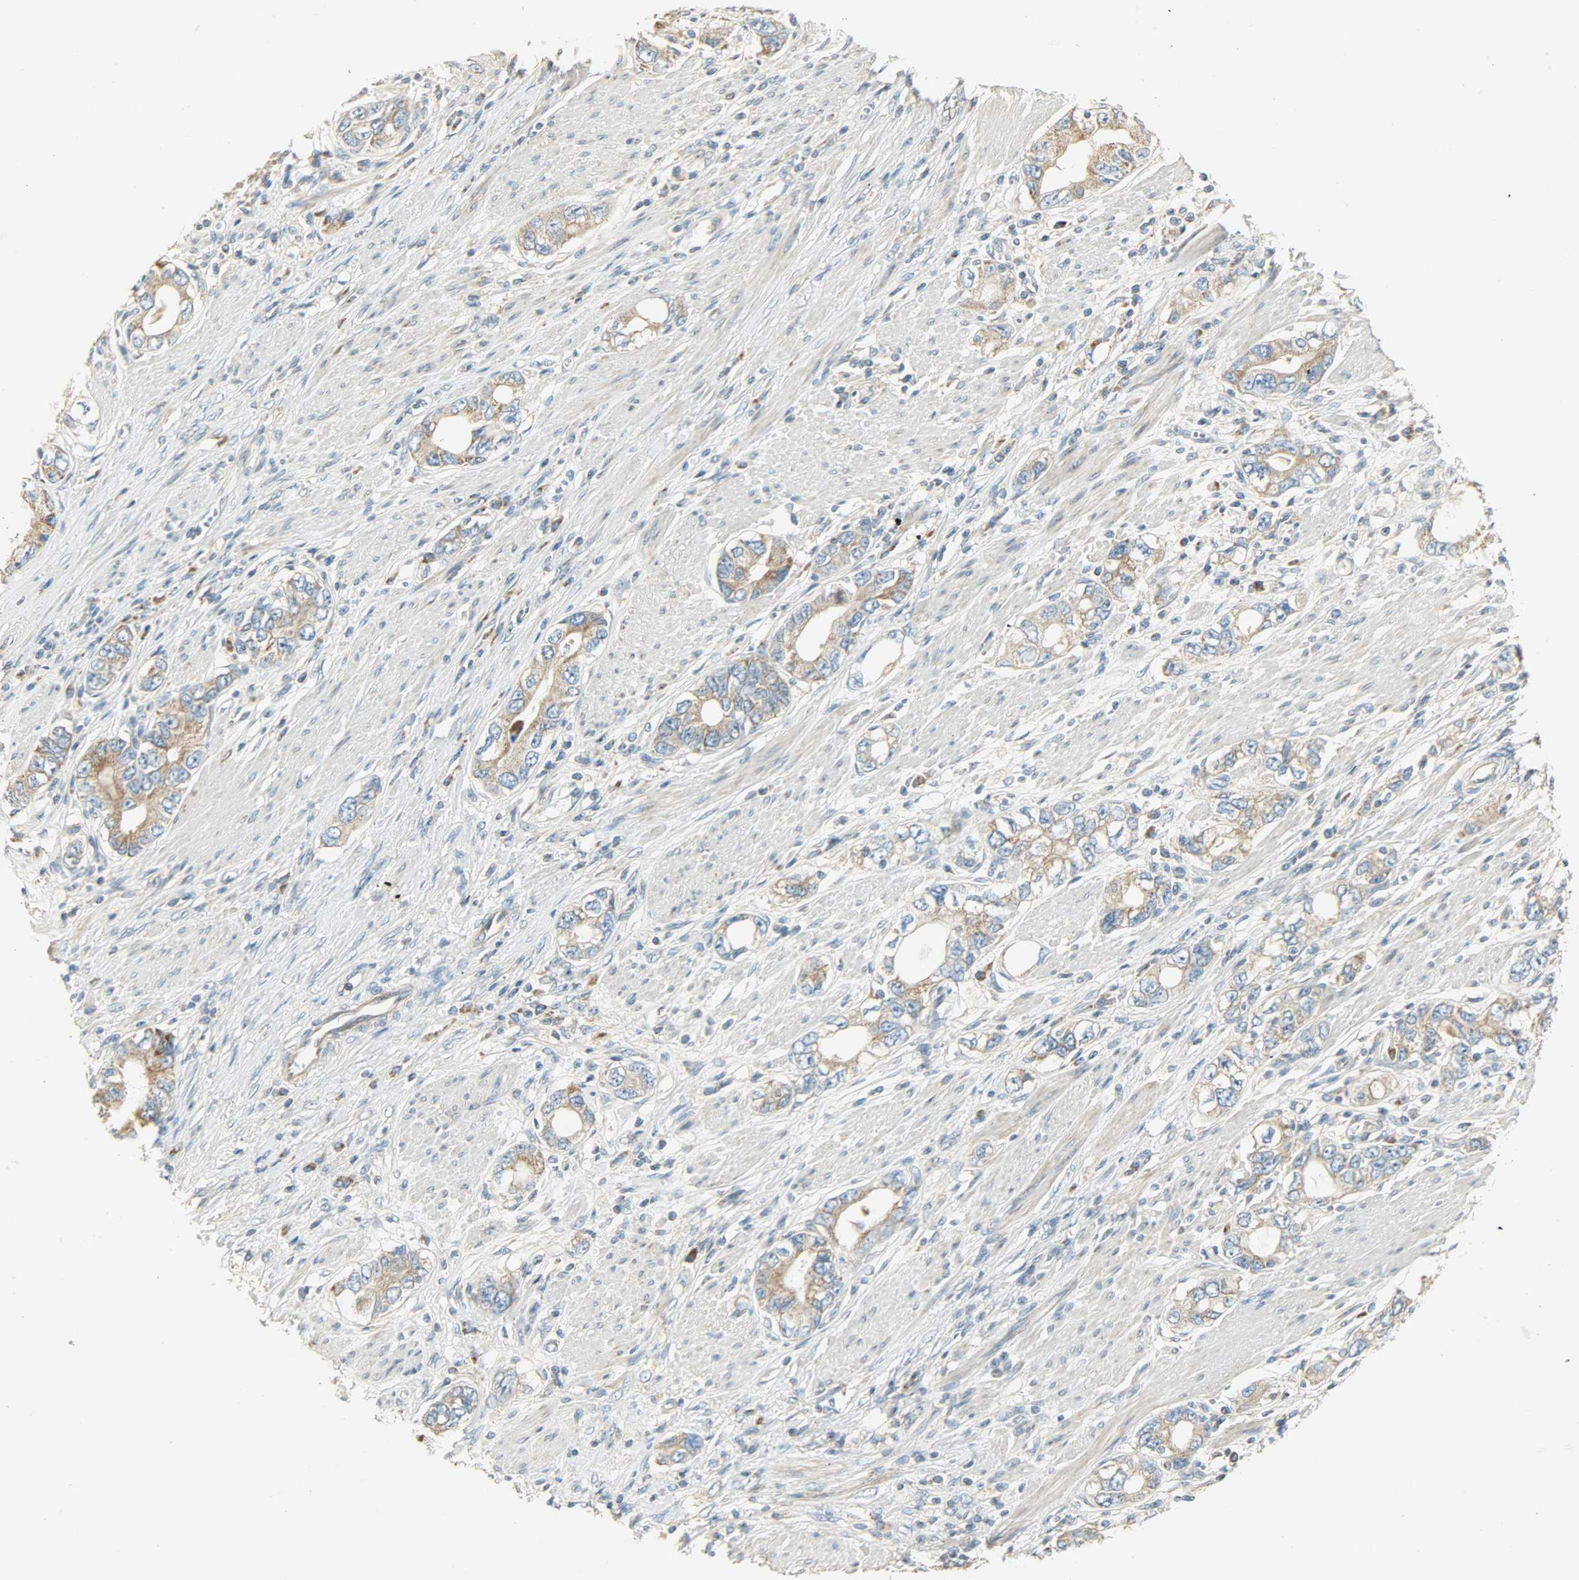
{"staining": {"intensity": "moderate", "quantity": ">75%", "location": "cytoplasmic/membranous"}, "tissue": "stomach cancer", "cell_type": "Tumor cells", "image_type": "cancer", "snomed": [{"axis": "morphology", "description": "Adenocarcinoma, NOS"}, {"axis": "topography", "description": "Stomach, lower"}], "caption": "There is medium levels of moderate cytoplasmic/membranous expression in tumor cells of stomach adenocarcinoma, as demonstrated by immunohistochemical staining (brown color).", "gene": "NNT", "patient": {"sex": "female", "age": 93}}